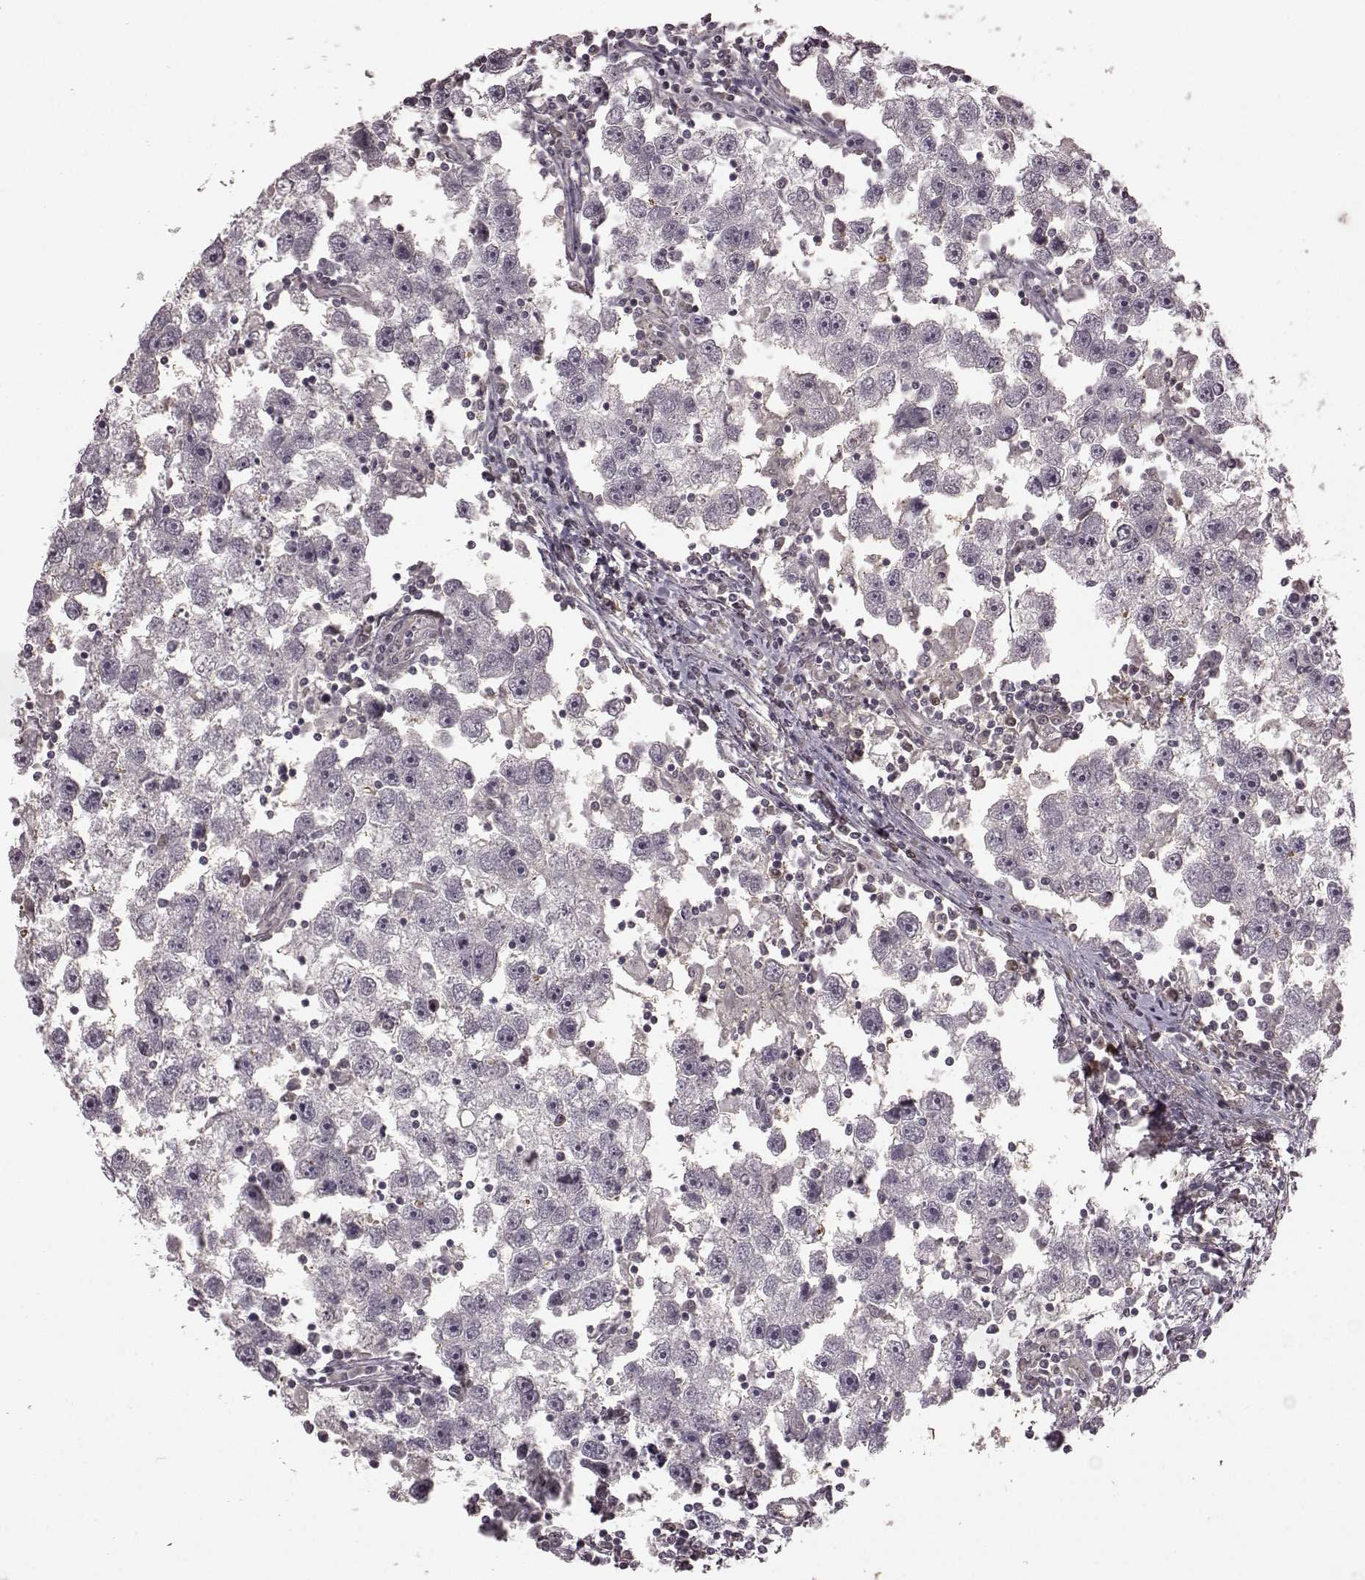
{"staining": {"intensity": "negative", "quantity": "none", "location": "none"}, "tissue": "testis cancer", "cell_type": "Tumor cells", "image_type": "cancer", "snomed": [{"axis": "morphology", "description": "Seminoma, NOS"}, {"axis": "topography", "description": "Testis"}], "caption": "Immunohistochemical staining of human testis seminoma demonstrates no significant staining in tumor cells.", "gene": "GSS", "patient": {"sex": "male", "age": 30}}